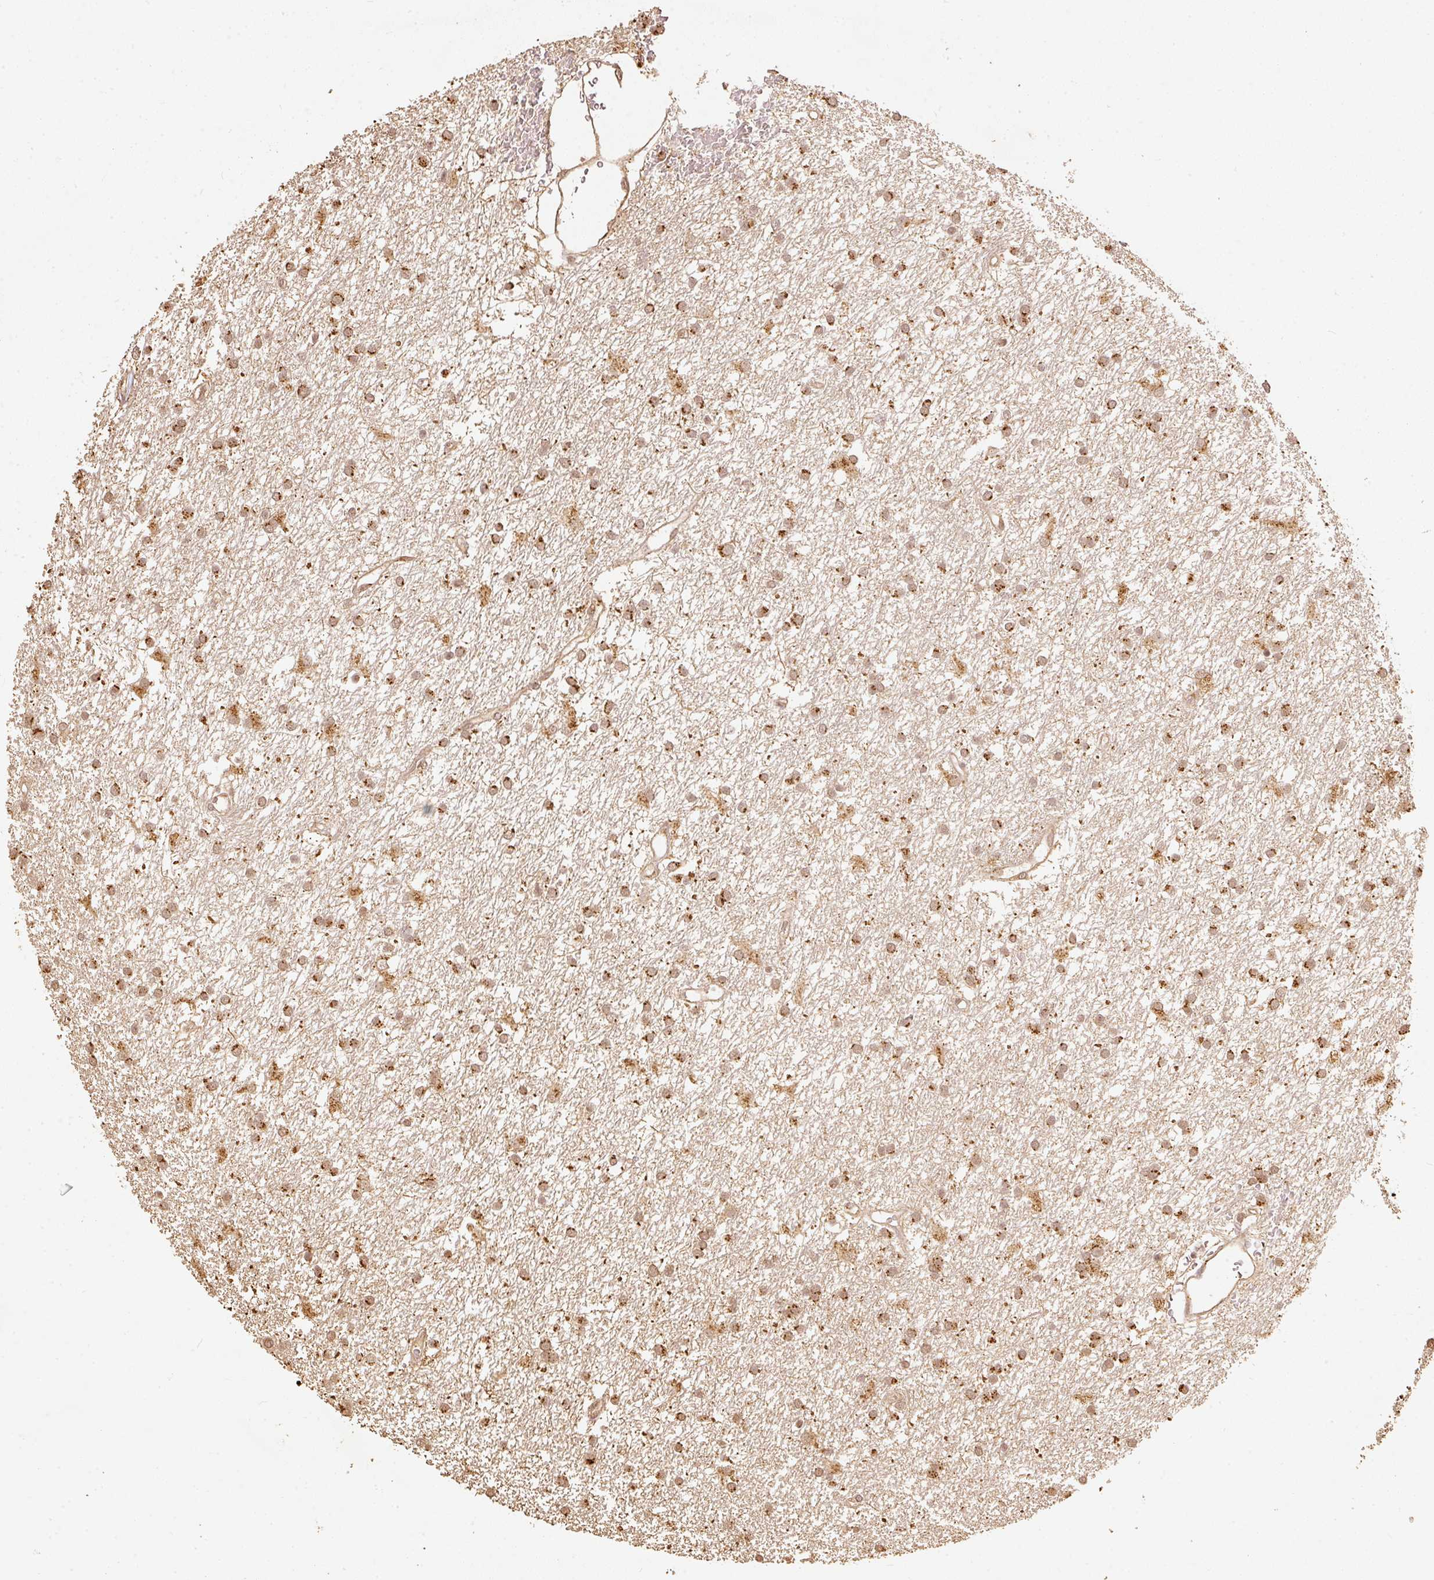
{"staining": {"intensity": "strong", "quantity": ">75%", "location": "cytoplasmic/membranous"}, "tissue": "glioma", "cell_type": "Tumor cells", "image_type": "cancer", "snomed": [{"axis": "morphology", "description": "Glioma, malignant, High grade"}, {"axis": "topography", "description": "Brain"}], "caption": "Immunohistochemistry image of neoplastic tissue: malignant glioma (high-grade) stained using IHC exhibits high levels of strong protein expression localized specifically in the cytoplasmic/membranous of tumor cells, appearing as a cytoplasmic/membranous brown color.", "gene": "FUT8", "patient": {"sex": "male", "age": 77}}